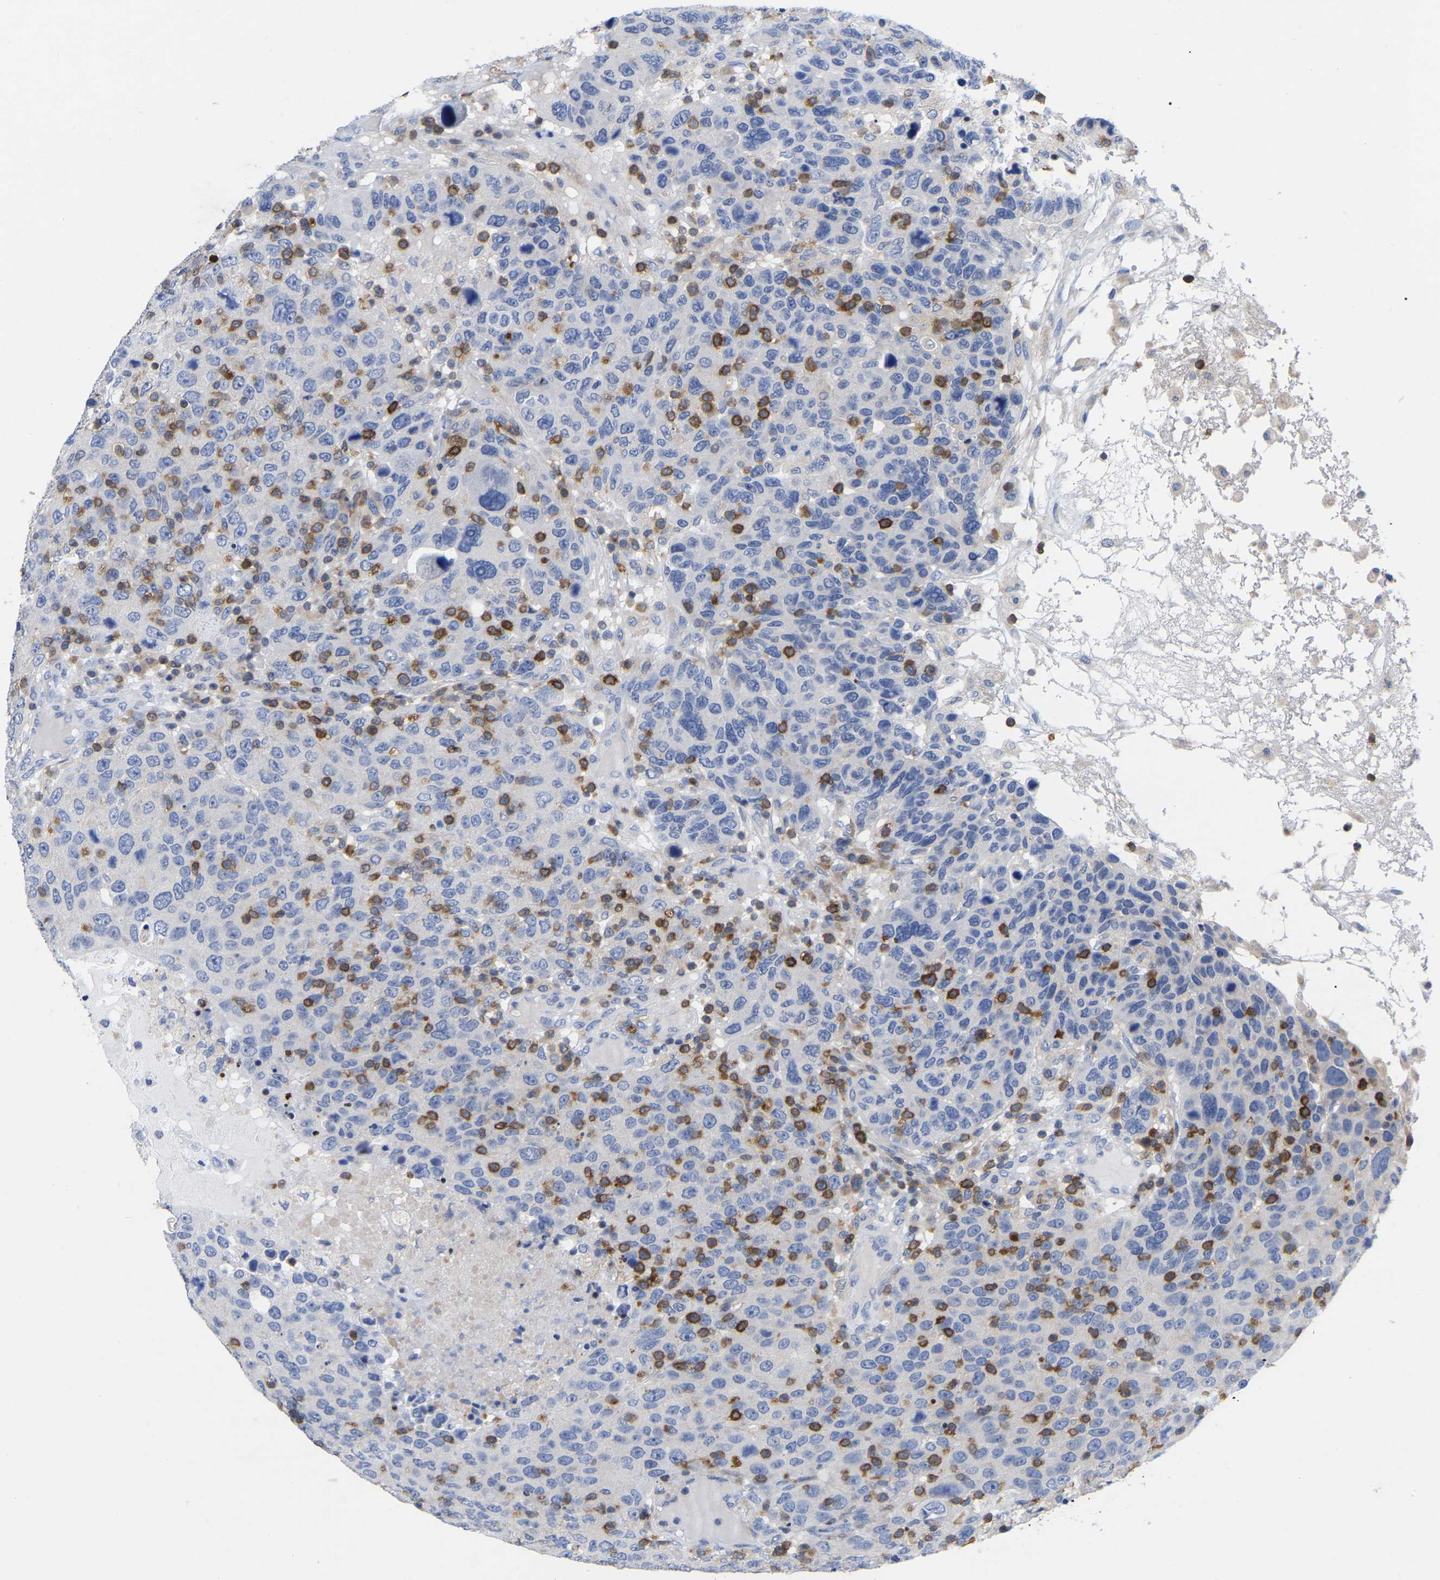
{"staining": {"intensity": "negative", "quantity": "none", "location": "none"}, "tissue": "breast cancer", "cell_type": "Tumor cells", "image_type": "cancer", "snomed": [{"axis": "morphology", "description": "Duct carcinoma"}, {"axis": "topography", "description": "Breast"}], "caption": "There is no significant staining in tumor cells of breast cancer (invasive ductal carcinoma).", "gene": "PTPN7", "patient": {"sex": "female", "age": 37}}